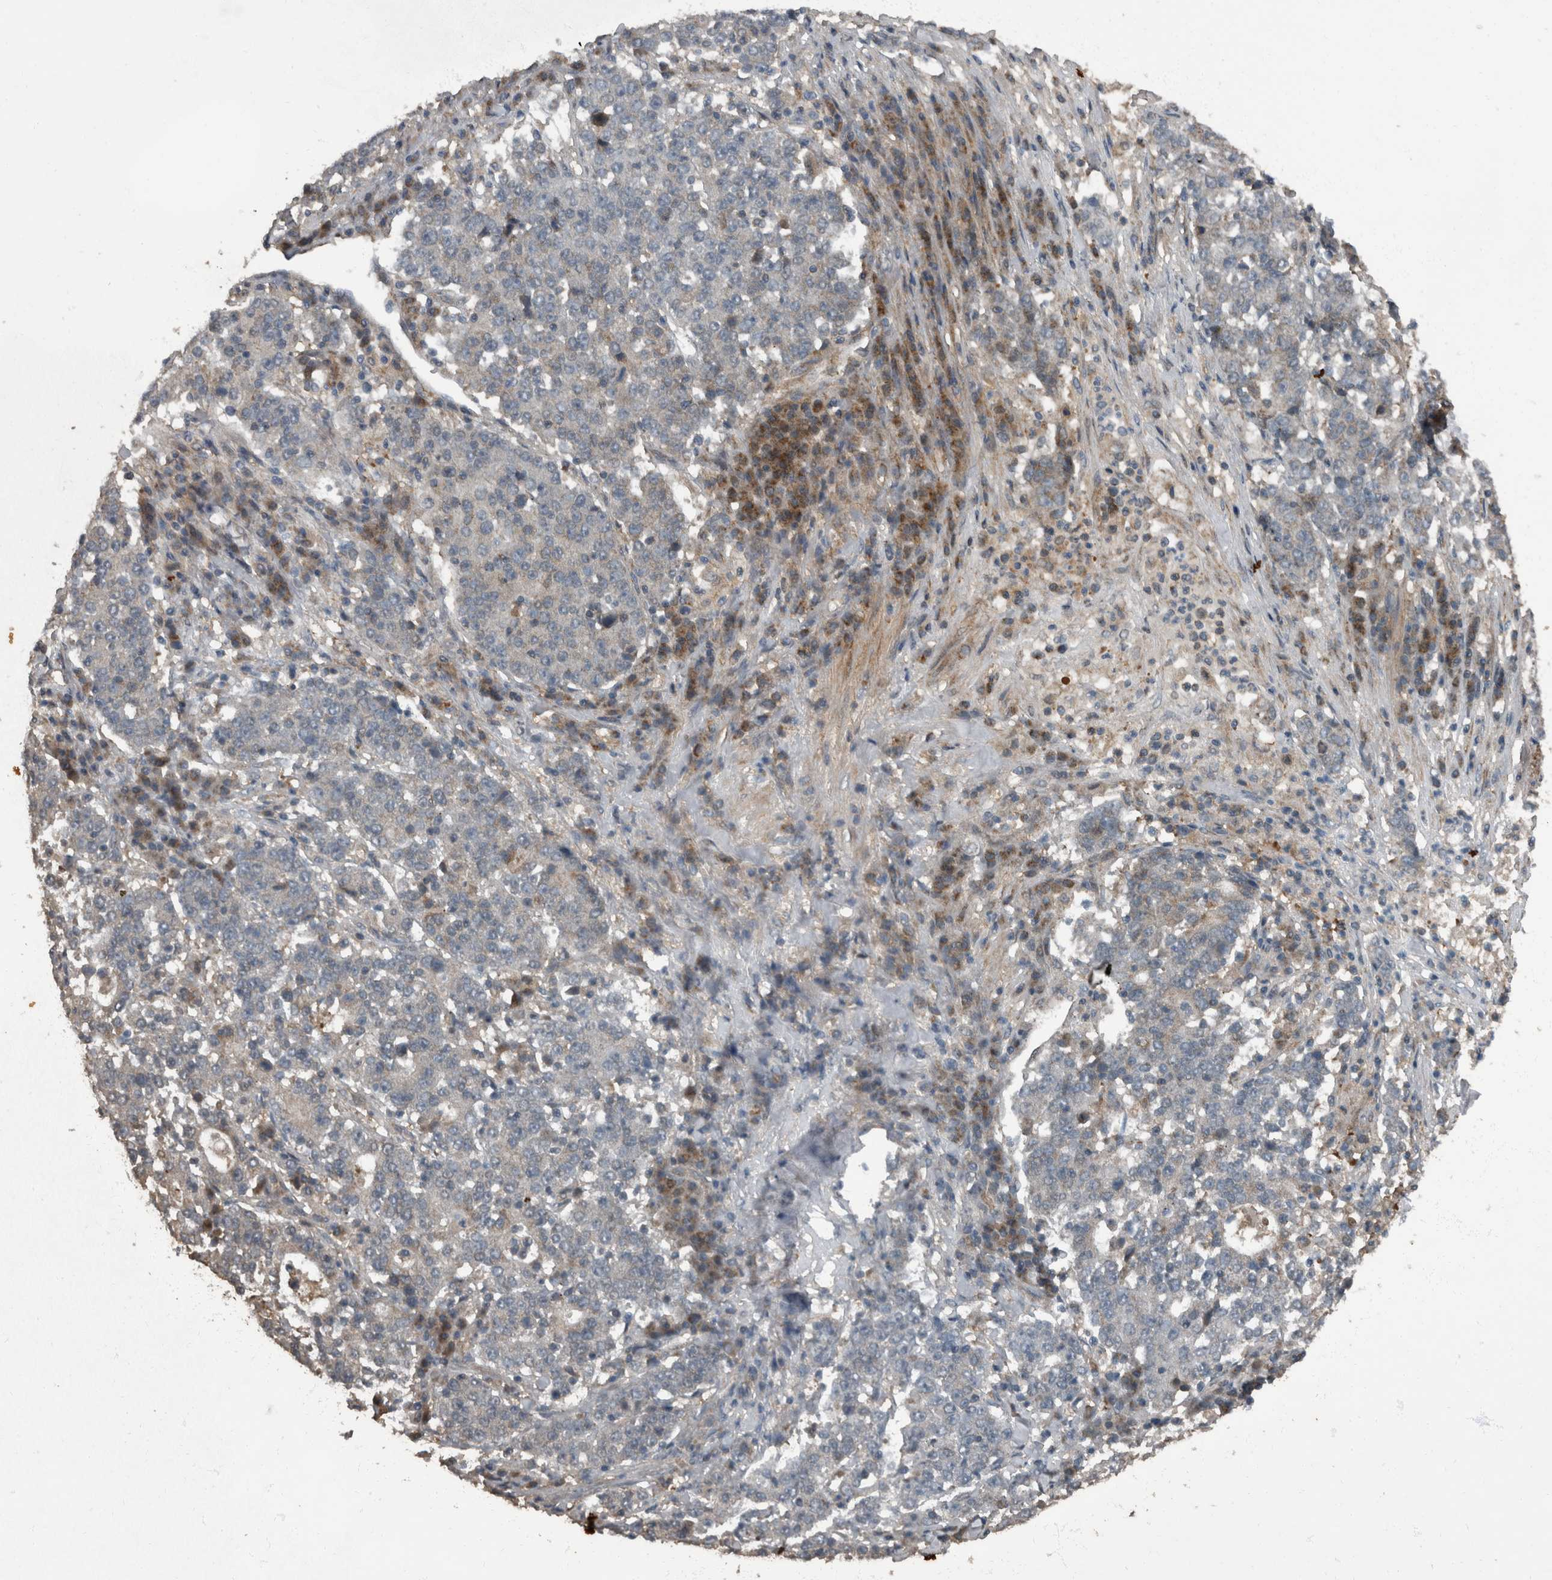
{"staining": {"intensity": "negative", "quantity": "none", "location": "none"}, "tissue": "stomach cancer", "cell_type": "Tumor cells", "image_type": "cancer", "snomed": [{"axis": "morphology", "description": "Adenocarcinoma, NOS"}, {"axis": "topography", "description": "Stomach"}], "caption": "Tumor cells are negative for brown protein staining in stomach cancer.", "gene": "RABGGTB", "patient": {"sex": "male", "age": 59}}